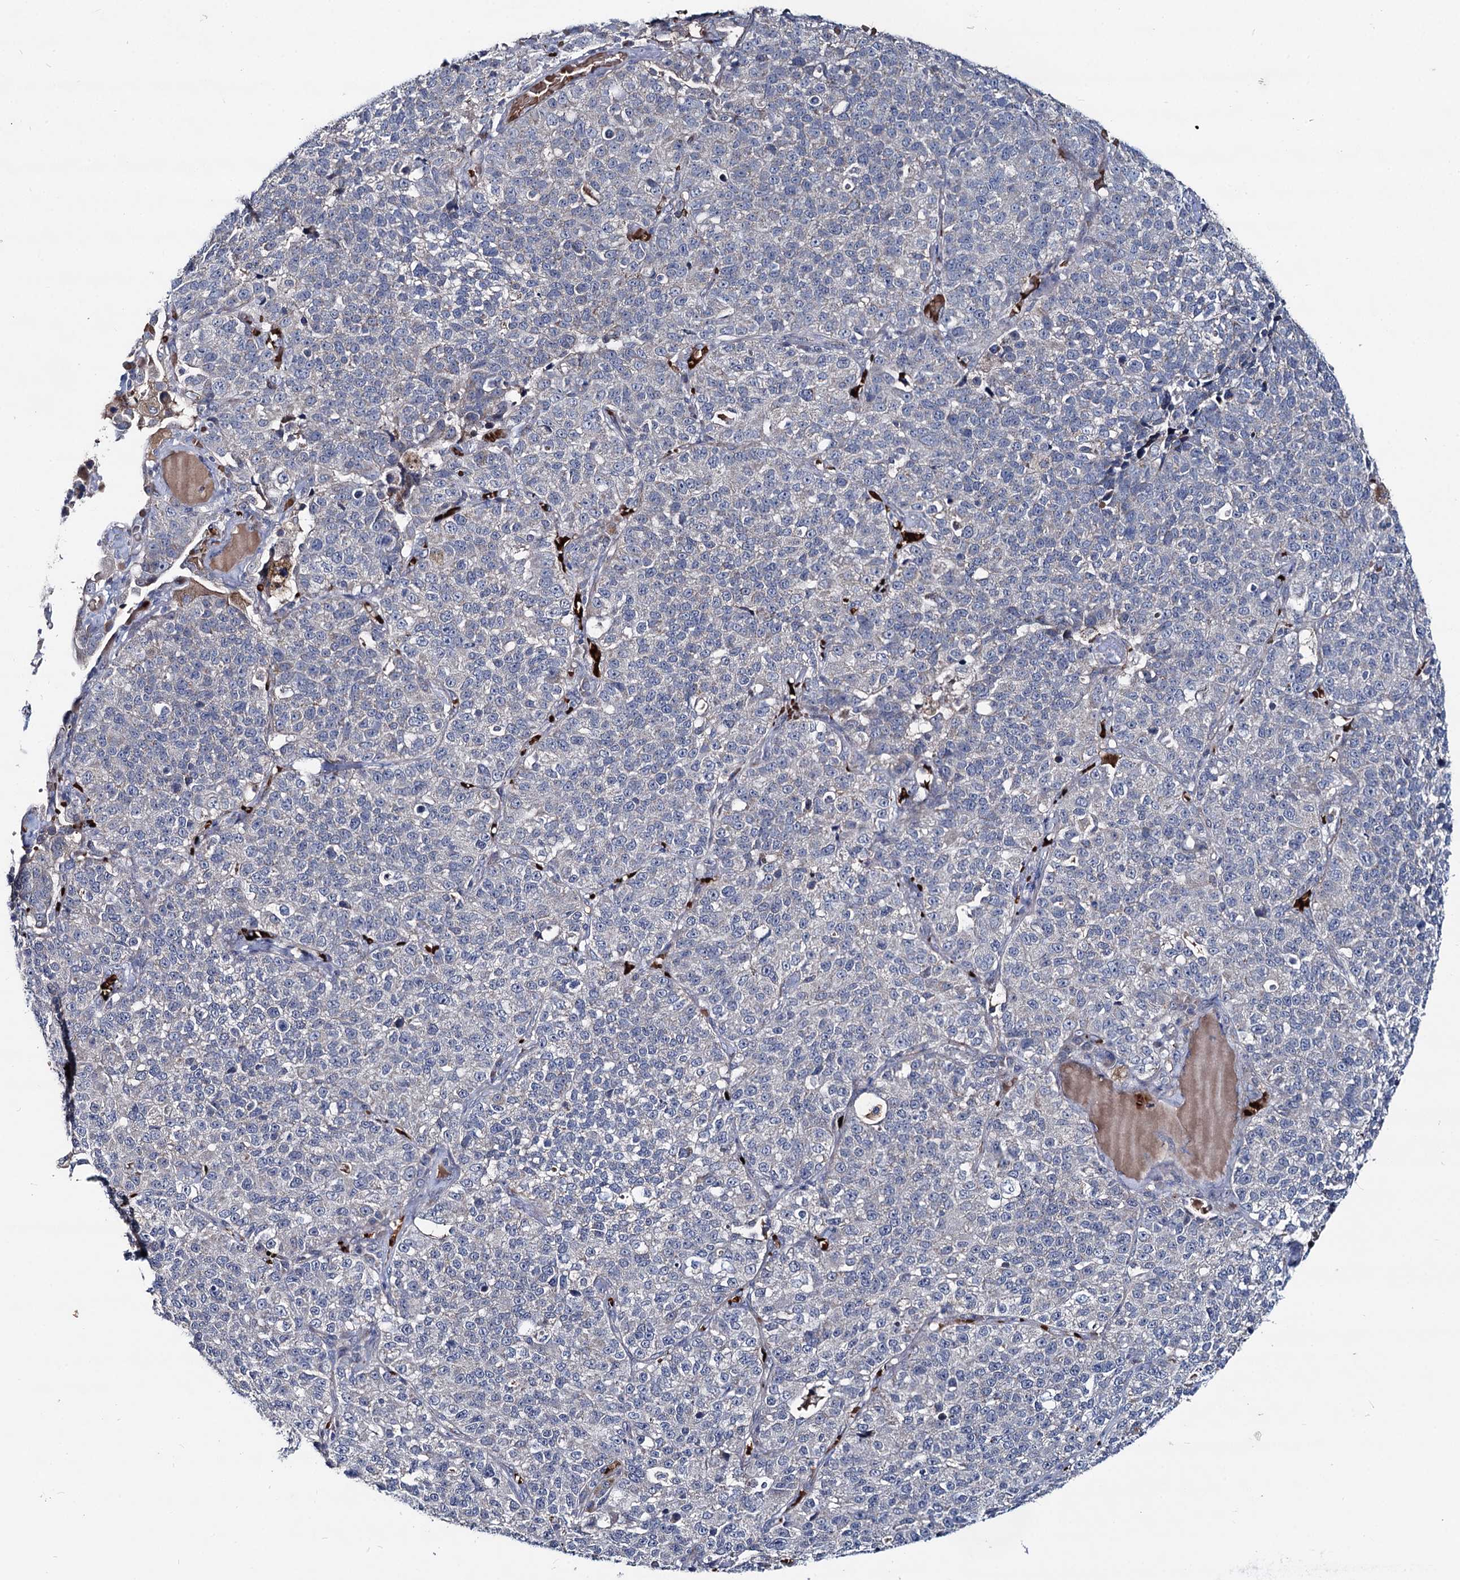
{"staining": {"intensity": "negative", "quantity": "none", "location": "none"}, "tissue": "lung cancer", "cell_type": "Tumor cells", "image_type": "cancer", "snomed": [{"axis": "morphology", "description": "Adenocarcinoma, NOS"}, {"axis": "topography", "description": "Lung"}], "caption": "There is no significant positivity in tumor cells of lung cancer (adenocarcinoma).", "gene": "RNF6", "patient": {"sex": "male", "age": 49}}